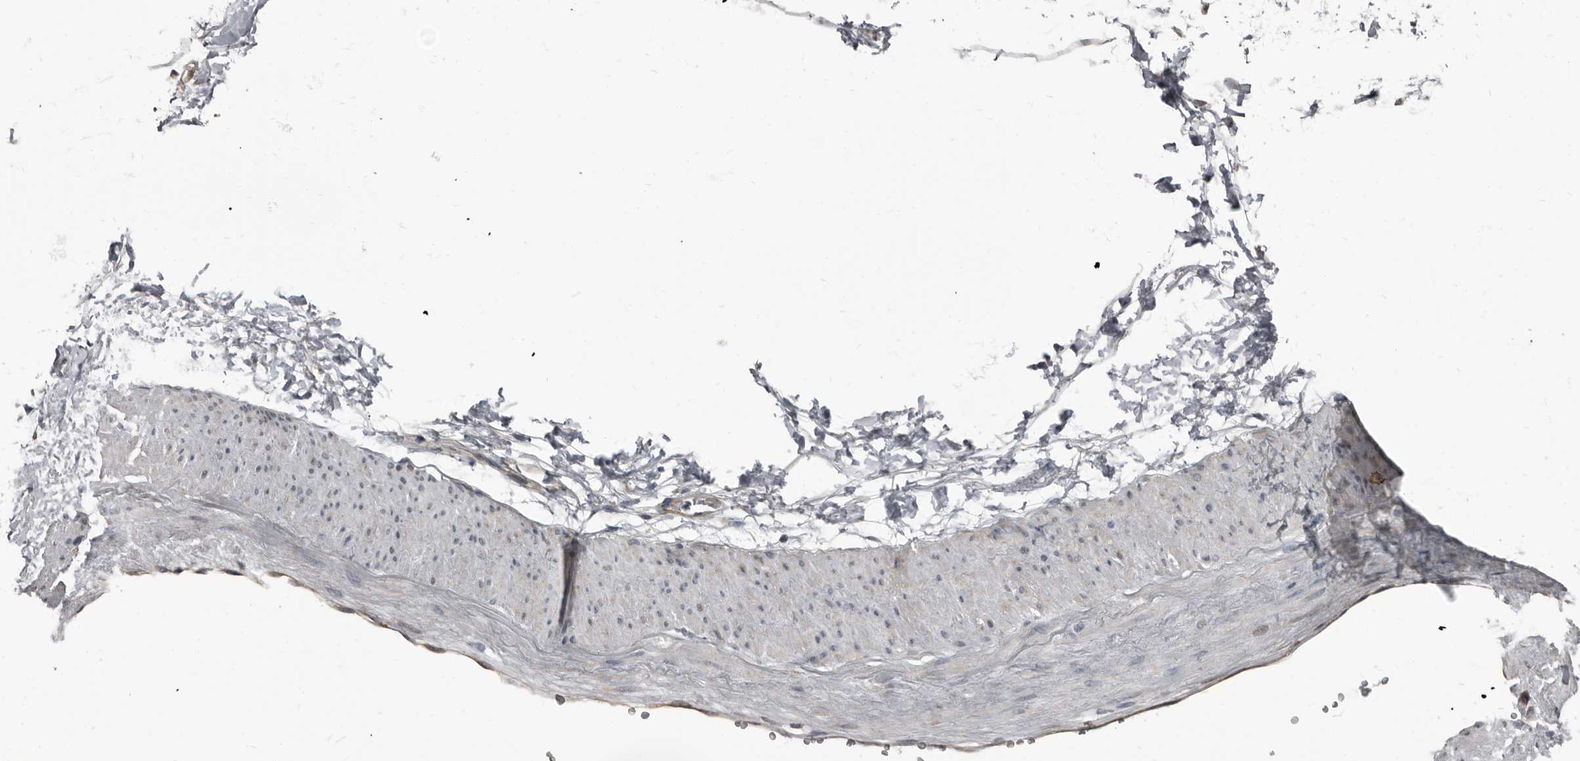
{"staining": {"intensity": "weak", "quantity": "<25%", "location": "cytoplasmic/membranous"}, "tissue": "adipose tissue", "cell_type": "Adipocytes", "image_type": "normal", "snomed": [{"axis": "morphology", "description": "Normal tissue, NOS"}, {"axis": "morphology", "description": "Adenocarcinoma, NOS"}, {"axis": "topography", "description": "Pancreas"}, {"axis": "topography", "description": "Peripheral nerve tissue"}], "caption": "A high-resolution micrograph shows IHC staining of normal adipose tissue, which exhibits no significant staining in adipocytes. Brightfield microscopy of immunohistochemistry (IHC) stained with DAB (3,3'-diaminobenzidine) (brown) and hematoxylin (blue), captured at high magnification.", "gene": "TPD52L1", "patient": {"sex": "male", "age": 59}}